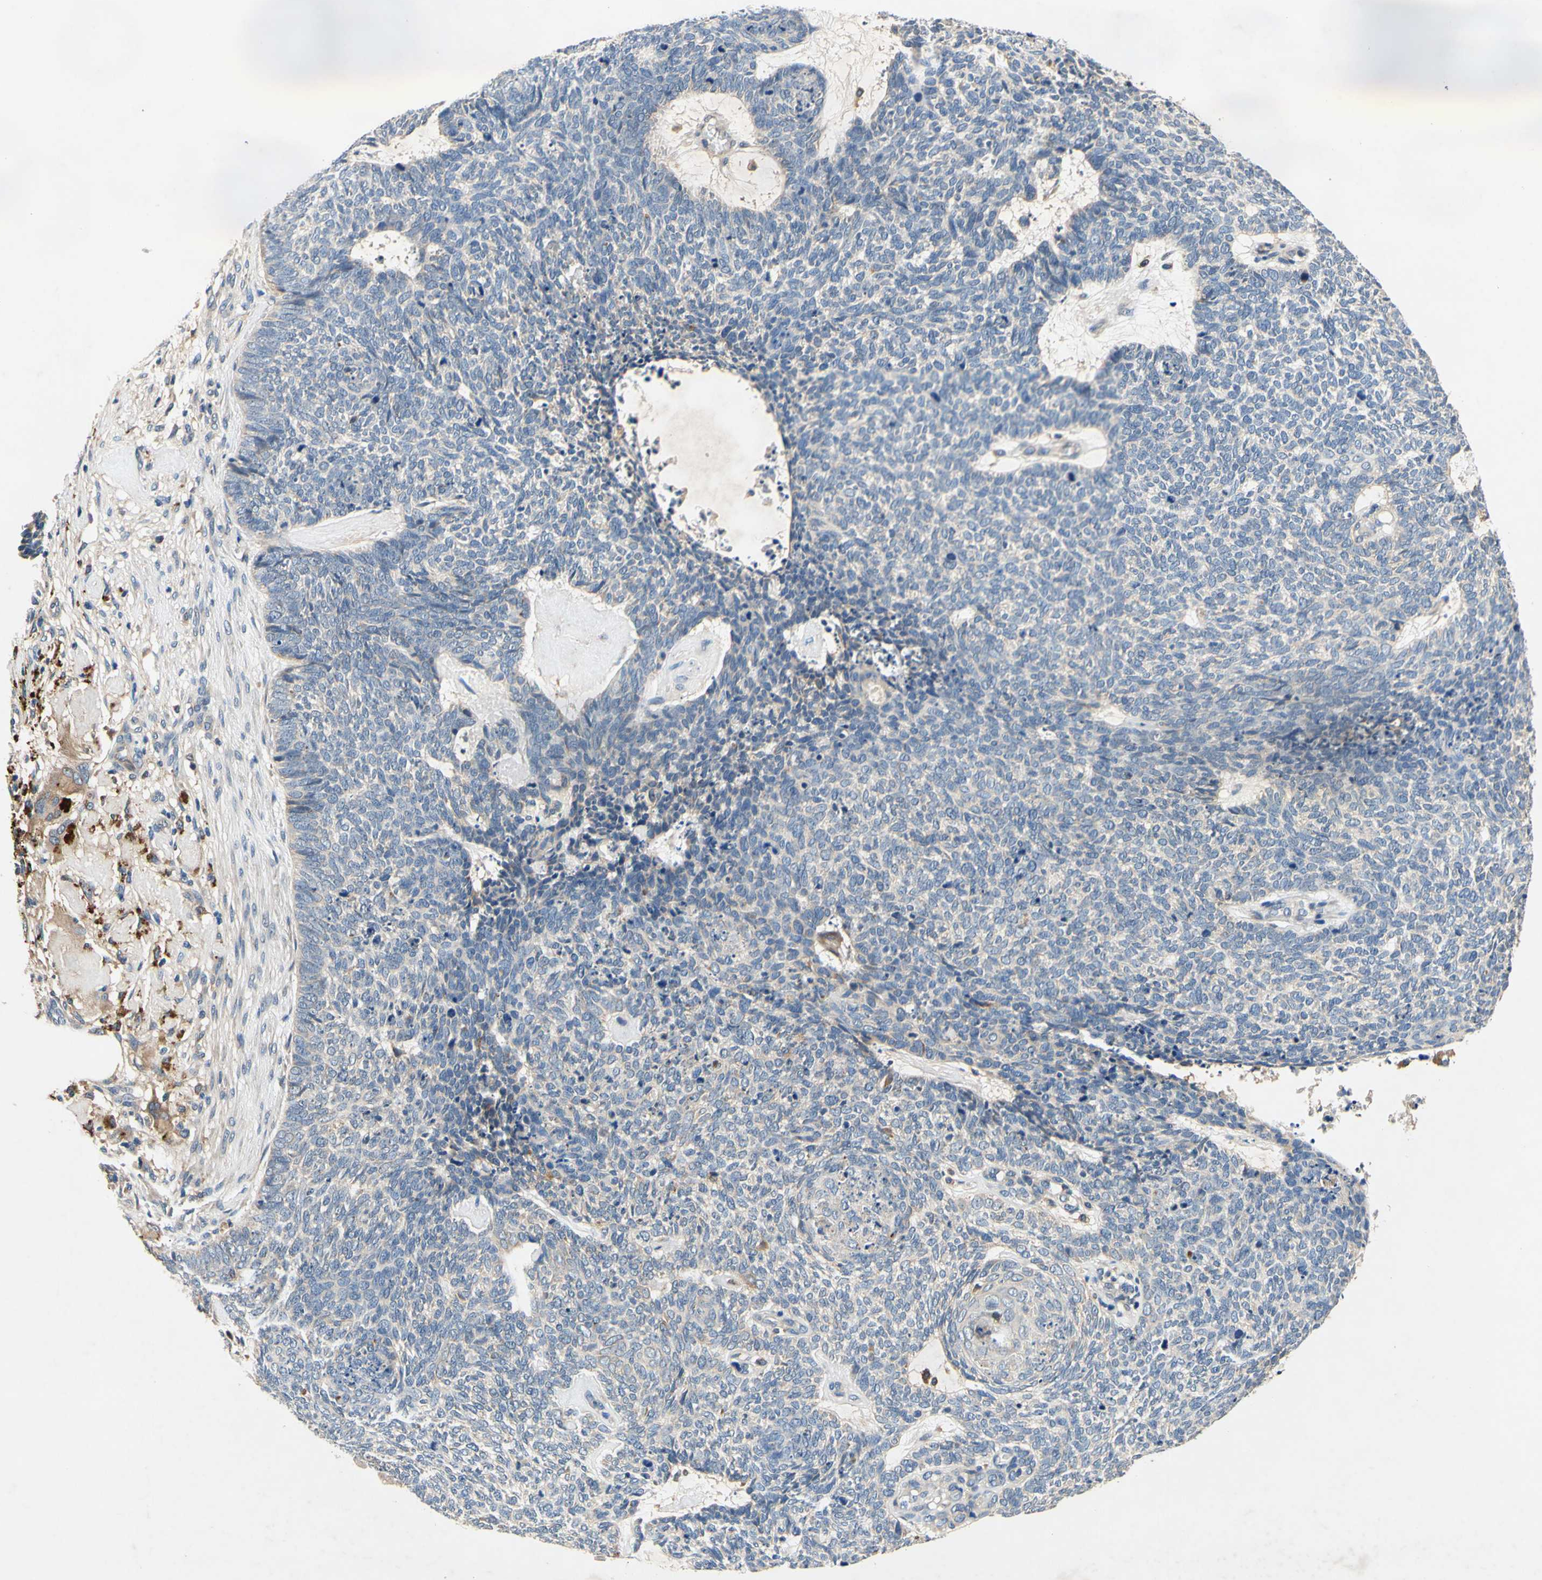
{"staining": {"intensity": "weak", "quantity": "25%-75%", "location": "cytoplasmic/membranous"}, "tissue": "skin cancer", "cell_type": "Tumor cells", "image_type": "cancer", "snomed": [{"axis": "morphology", "description": "Basal cell carcinoma"}, {"axis": "topography", "description": "Skin"}], "caption": "Human basal cell carcinoma (skin) stained for a protein (brown) shows weak cytoplasmic/membranous positive positivity in approximately 25%-75% of tumor cells.", "gene": "PLA2G4A", "patient": {"sex": "female", "age": 84}}